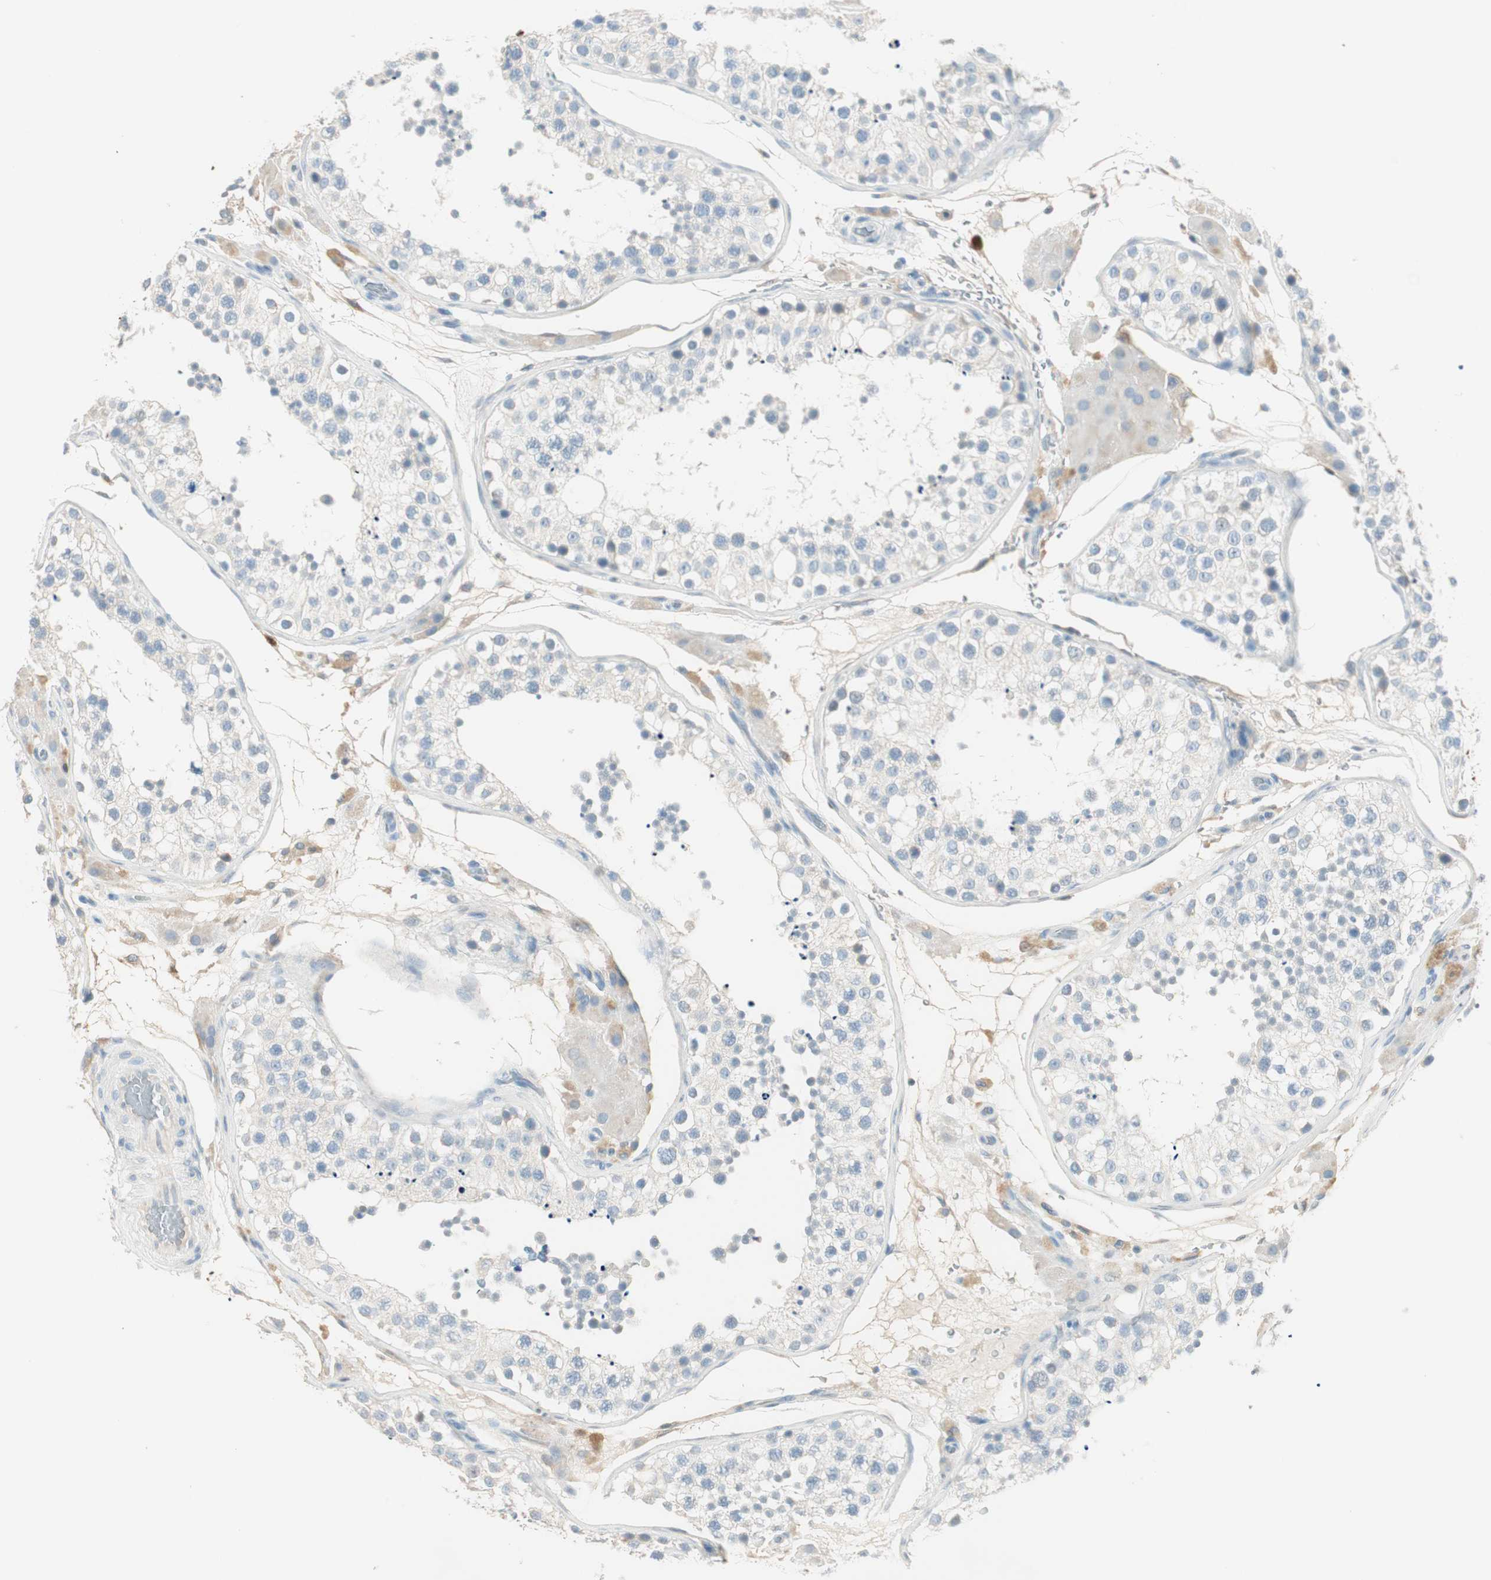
{"staining": {"intensity": "negative", "quantity": "none", "location": "none"}, "tissue": "testis", "cell_type": "Cells in seminiferous ducts", "image_type": "normal", "snomed": [{"axis": "morphology", "description": "Normal tissue, NOS"}, {"axis": "topography", "description": "Testis"}], "caption": "Photomicrograph shows no significant protein expression in cells in seminiferous ducts of normal testis. (DAB (3,3'-diaminobenzidine) IHC visualized using brightfield microscopy, high magnification).", "gene": "HPGD", "patient": {"sex": "male", "age": 26}}